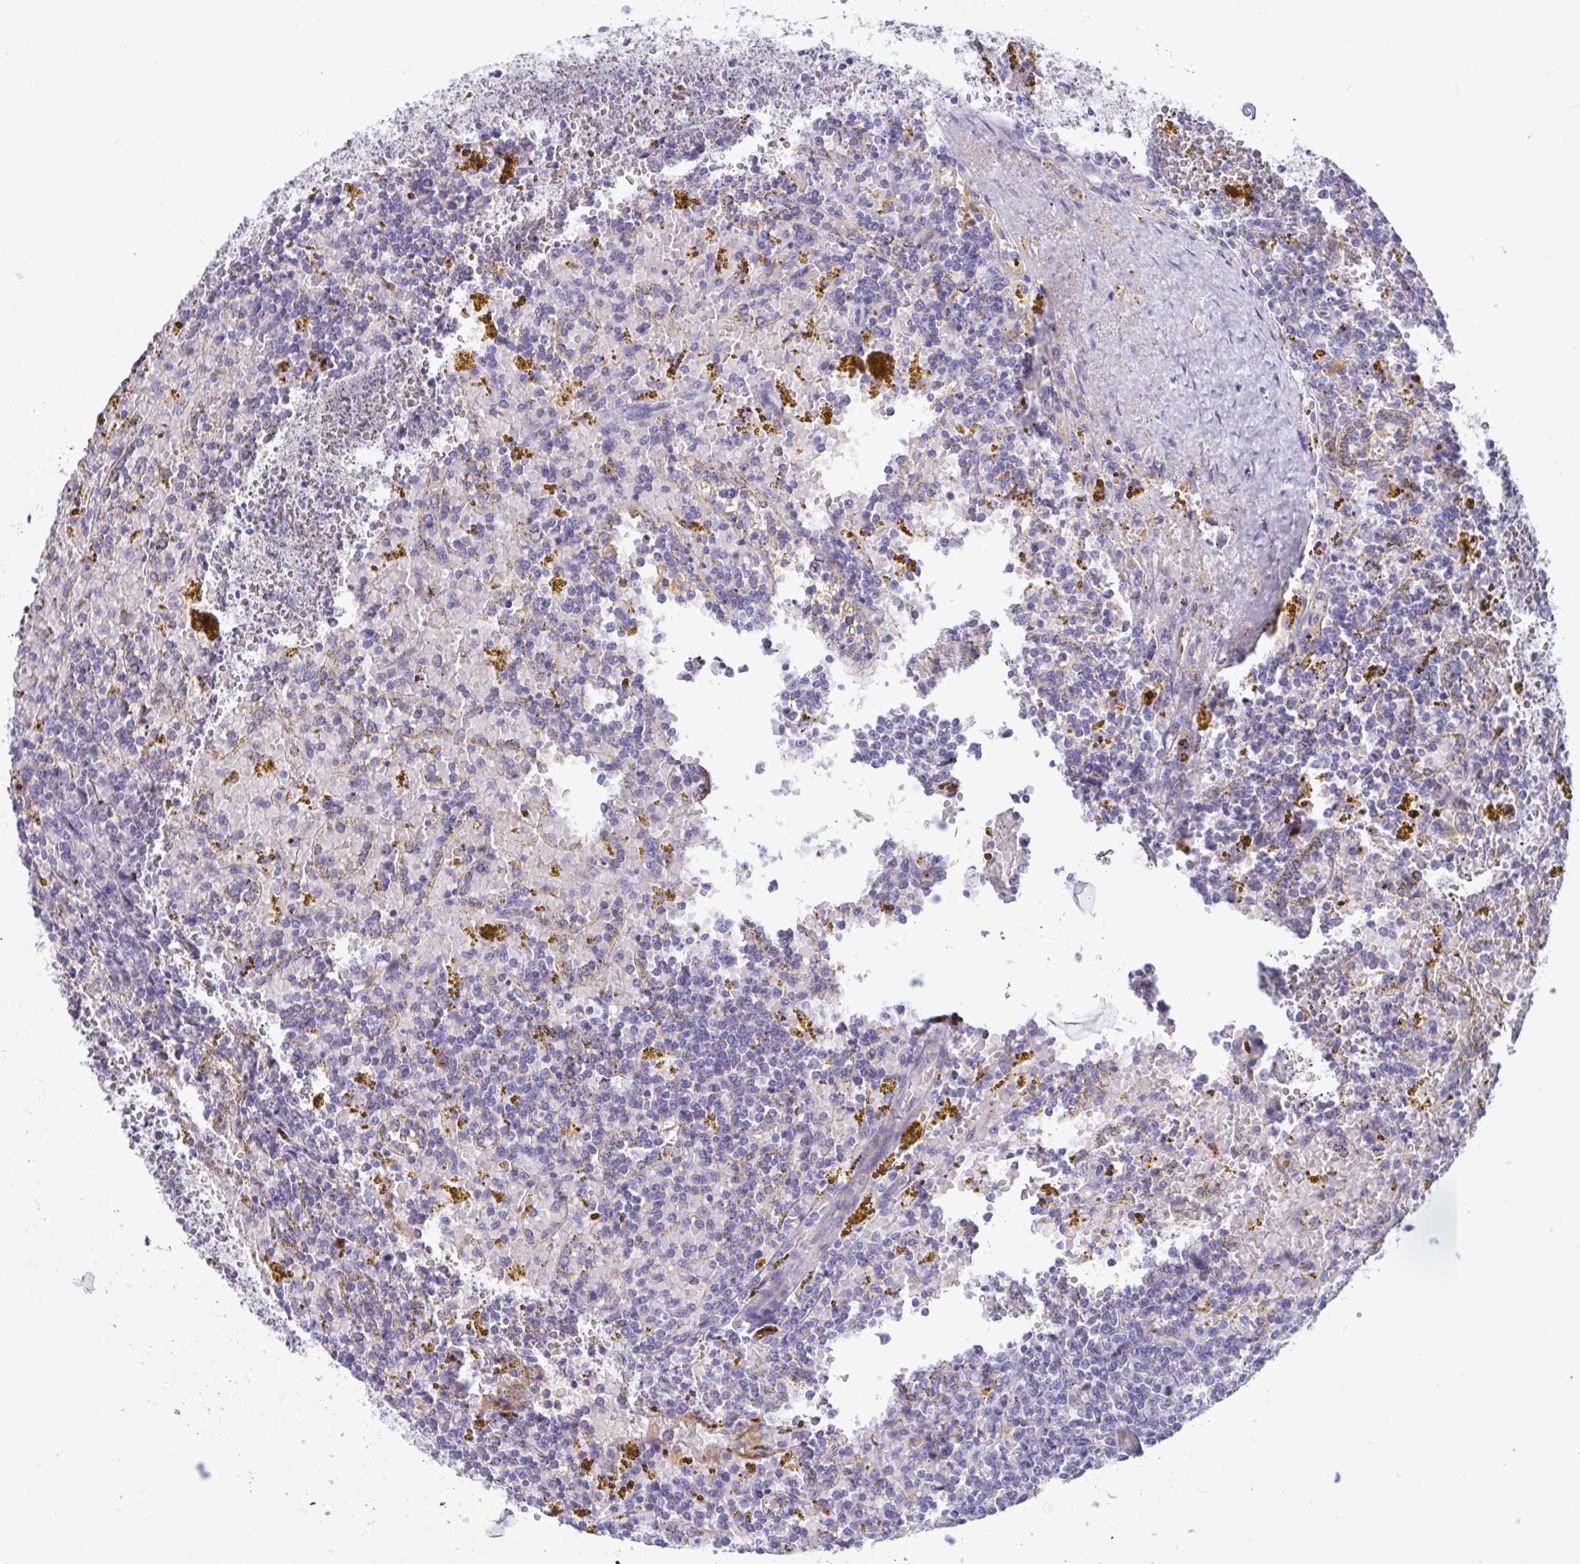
{"staining": {"intensity": "negative", "quantity": "none", "location": "none"}, "tissue": "lymphoma", "cell_type": "Tumor cells", "image_type": "cancer", "snomed": [{"axis": "morphology", "description": "Malignant lymphoma, non-Hodgkin's type, Low grade"}, {"axis": "topography", "description": "Spleen"}, {"axis": "topography", "description": "Lymph node"}], "caption": "A photomicrograph of lymphoma stained for a protein shows no brown staining in tumor cells.", "gene": "IL37", "patient": {"sex": "female", "age": 66}}